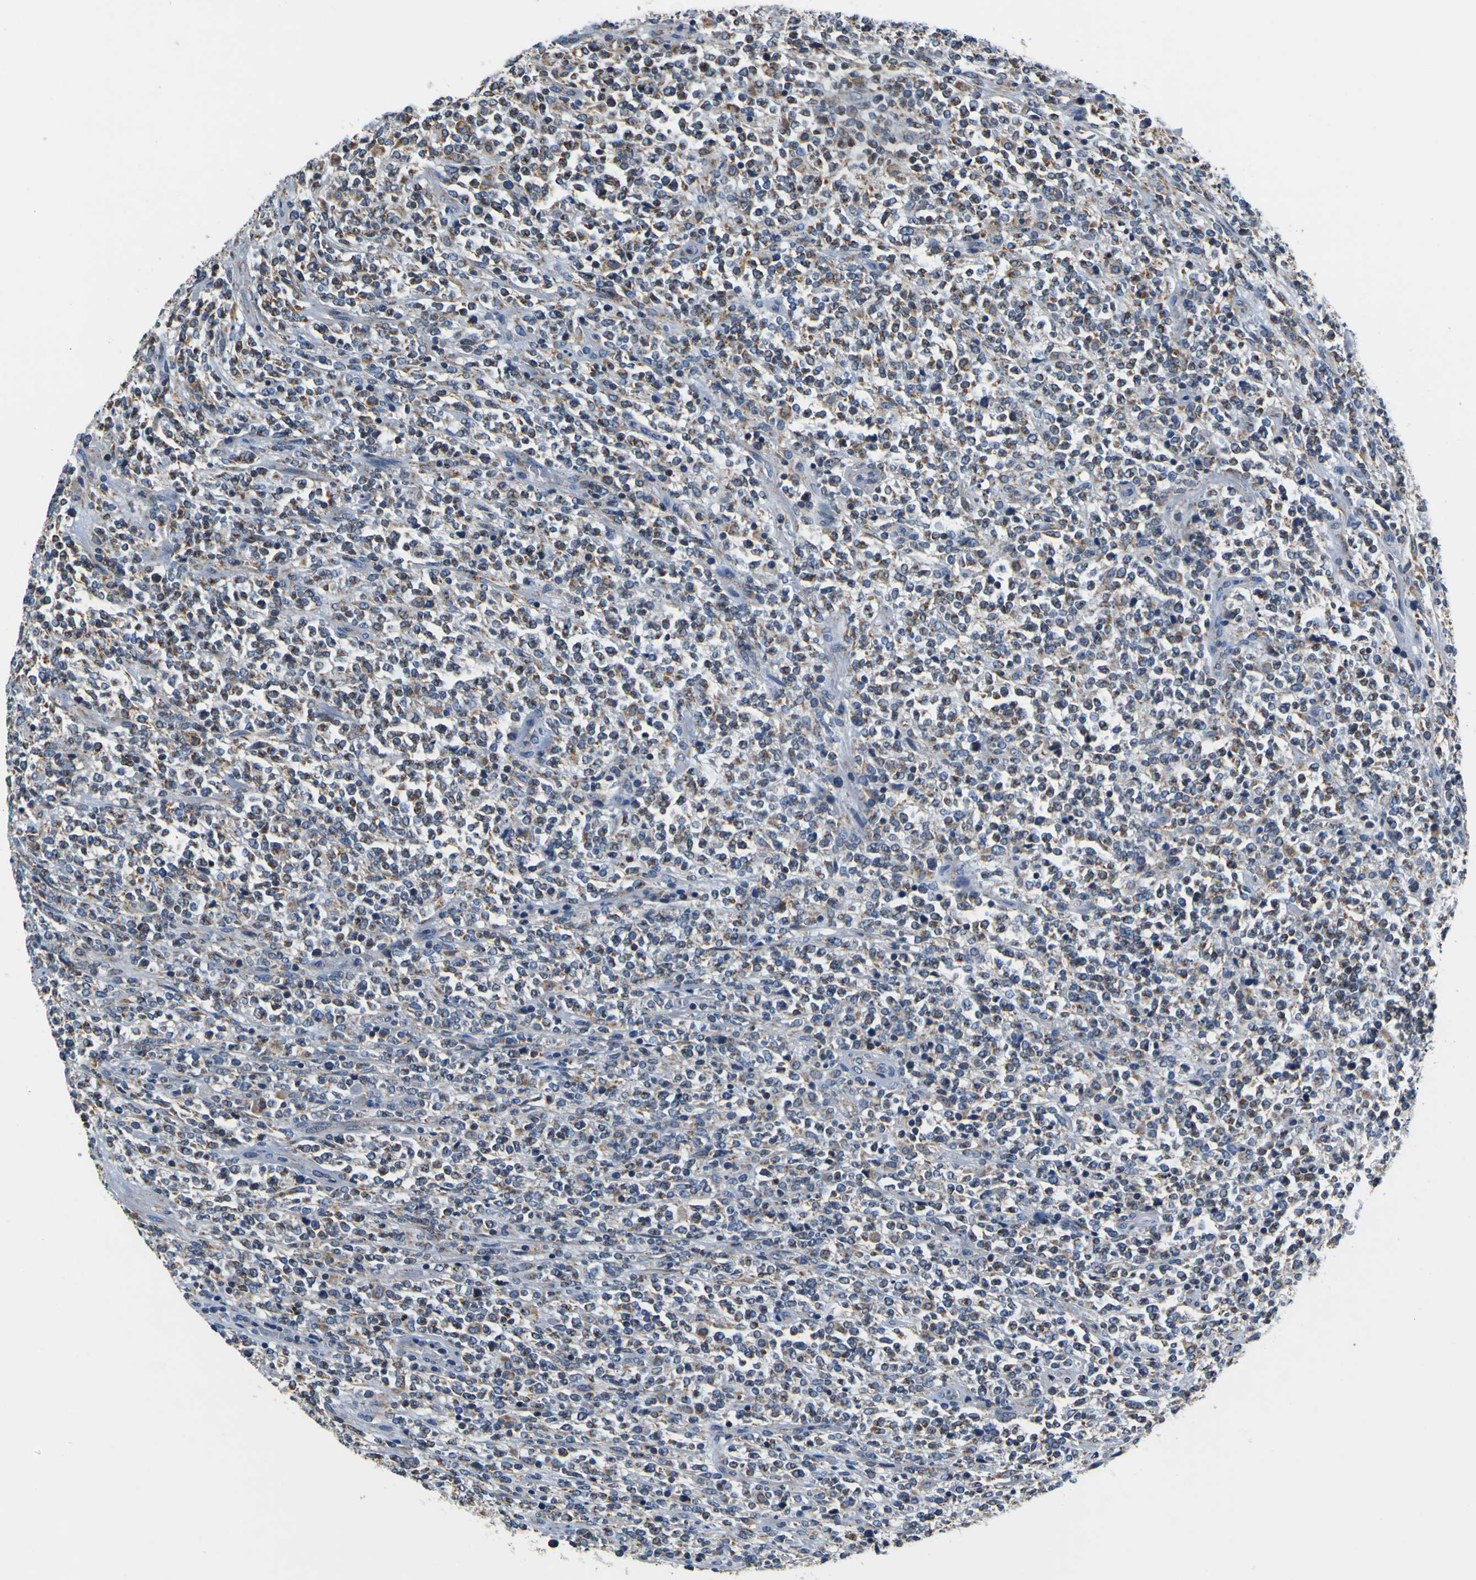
{"staining": {"intensity": "moderate", "quantity": "25%-75%", "location": "cytoplasmic/membranous"}, "tissue": "lymphoma", "cell_type": "Tumor cells", "image_type": "cancer", "snomed": [{"axis": "morphology", "description": "Malignant lymphoma, non-Hodgkin's type, High grade"}, {"axis": "topography", "description": "Soft tissue"}], "caption": "The photomicrograph shows immunohistochemical staining of malignant lymphoma, non-Hodgkin's type (high-grade). There is moderate cytoplasmic/membranous positivity is seen in approximately 25%-75% of tumor cells. (DAB (3,3'-diaminobenzidine) IHC, brown staining for protein, blue staining for nuclei).", "gene": "LRP4", "patient": {"sex": "male", "age": 18}}